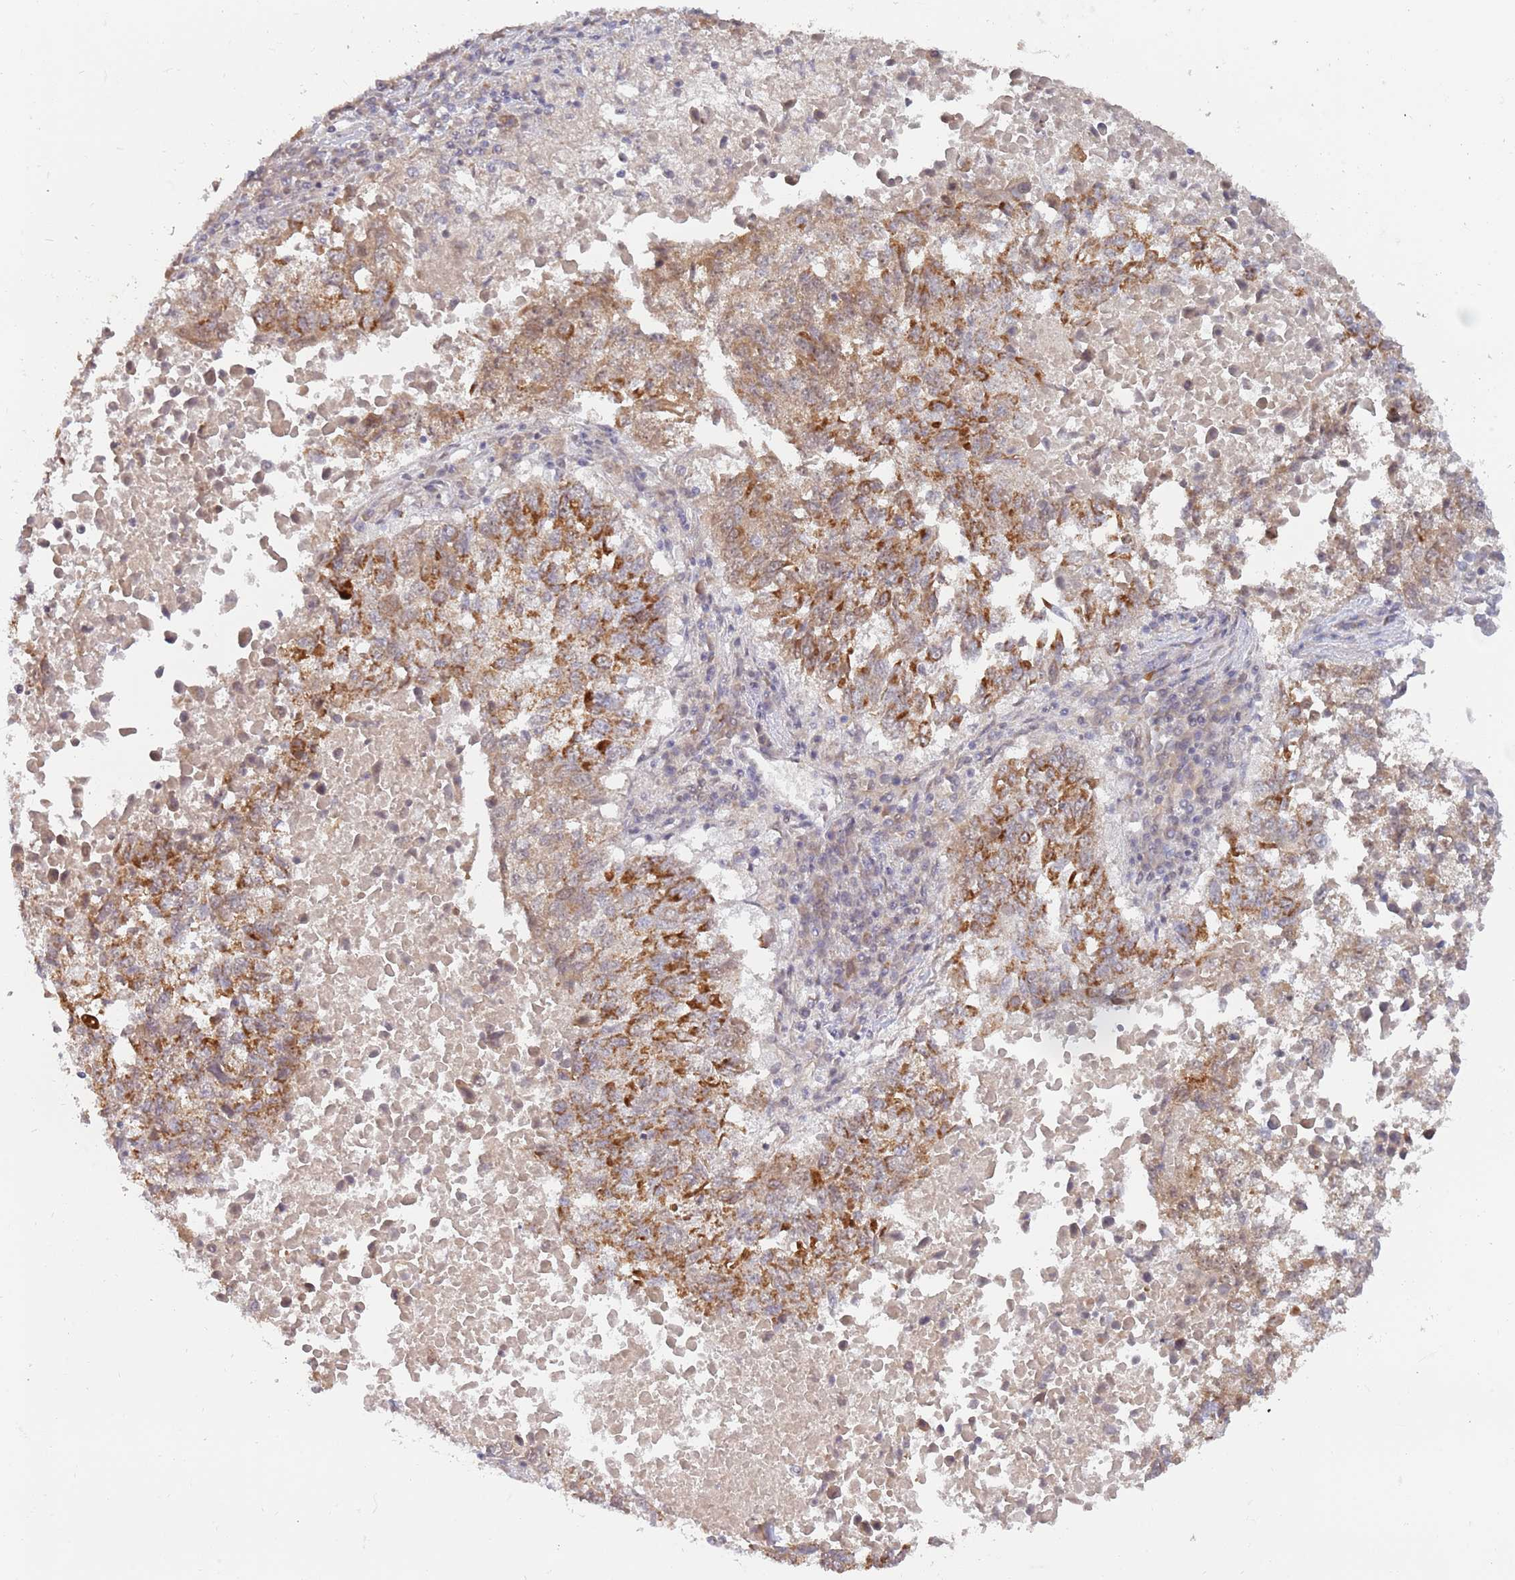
{"staining": {"intensity": "moderate", "quantity": ">75%", "location": "cytoplasmic/membranous"}, "tissue": "lung cancer", "cell_type": "Tumor cells", "image_type": "cancer", "snomed": [{"axis": "morphology", "description": "Squamous cell carcinoma, NOS"}, {"axis": "topography", "description": "Lung"}], "caption": "Immunohistochemistry (IHC) of lung squamous cell carcinoma demonstrates medium levels of moderate cytoplasmic/membranous expression in about >75% of tumor cells.", "gene": "TIMM13", "patient": {"sex": "male", "age": 73}}